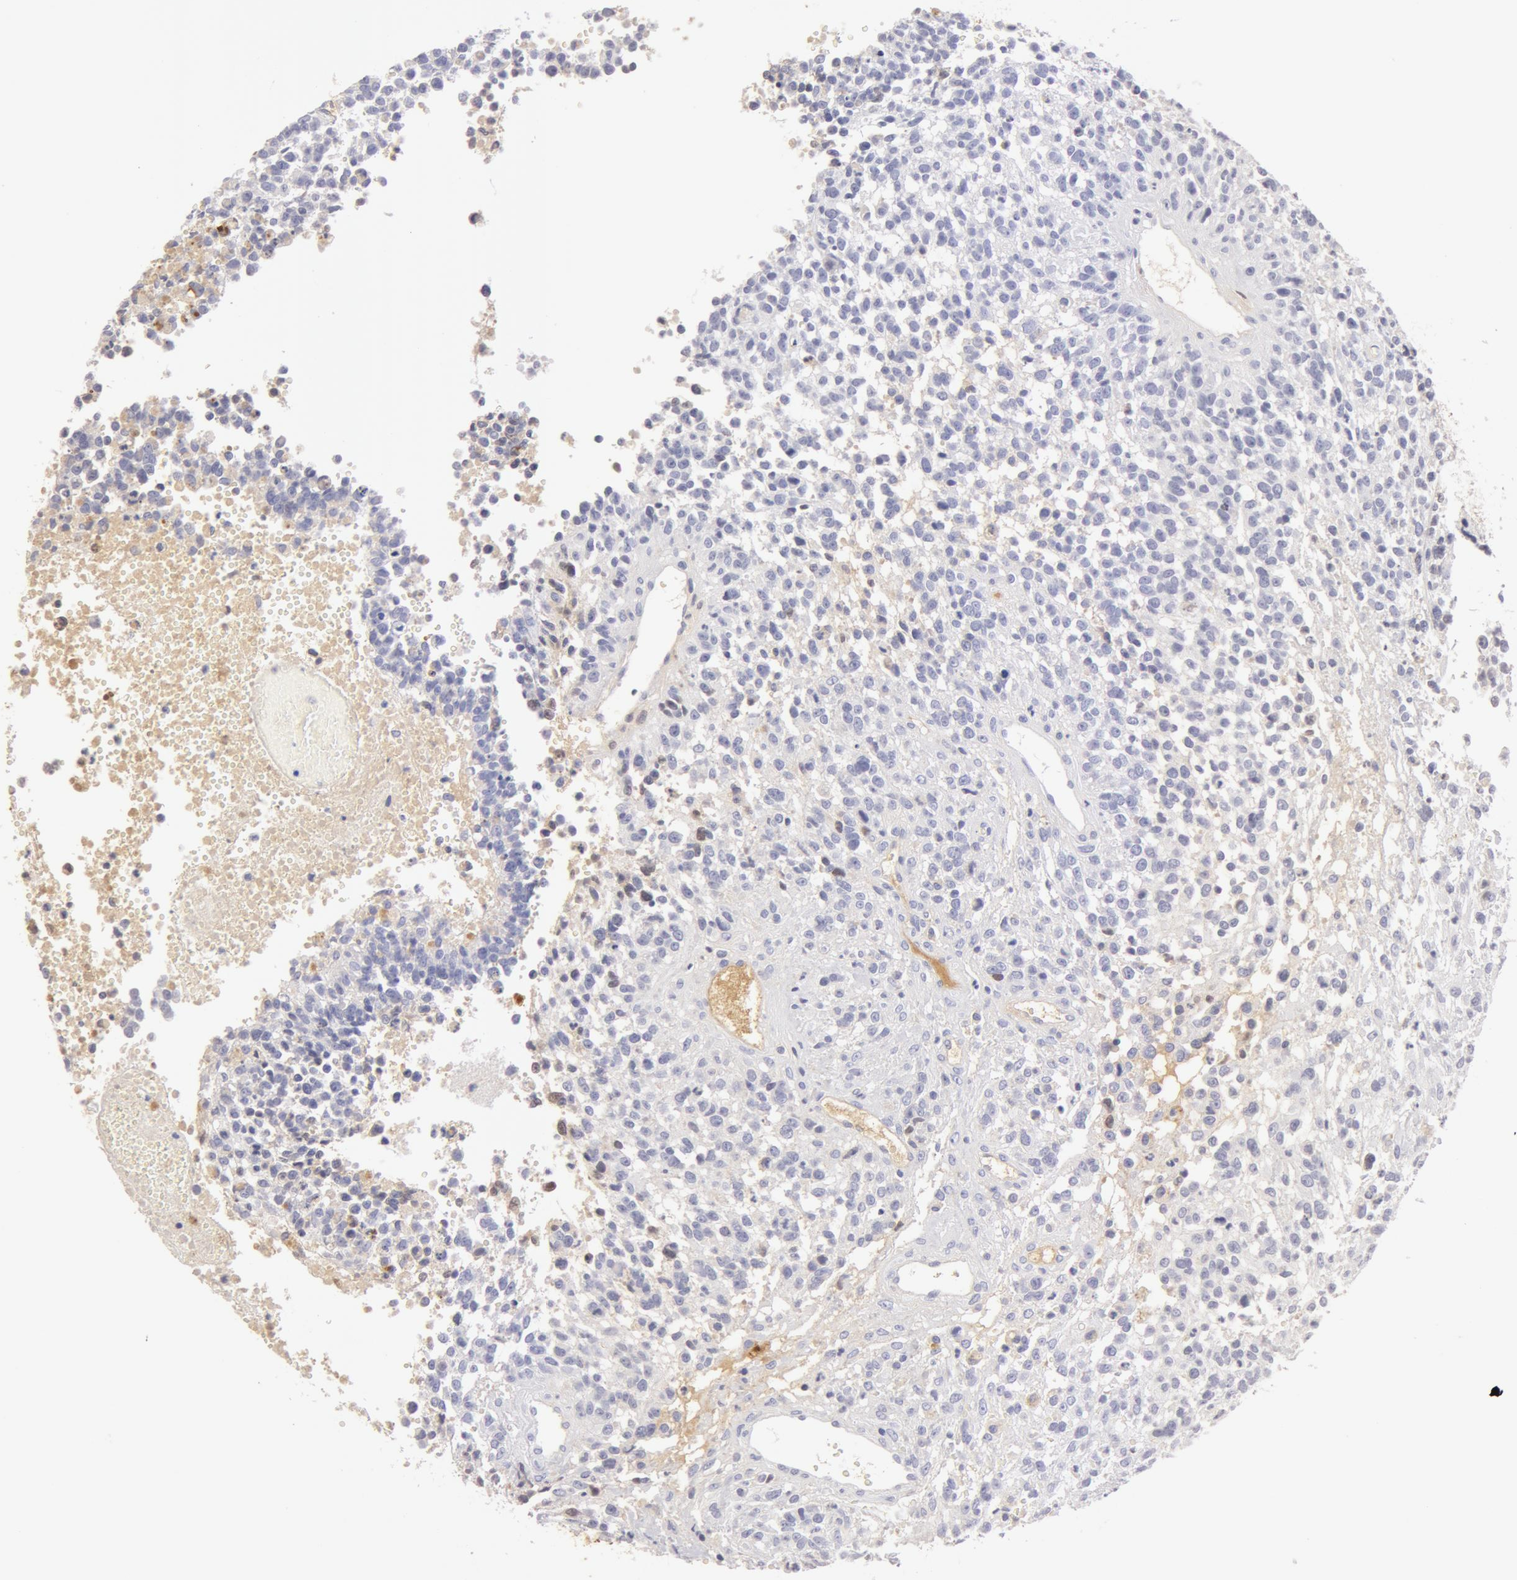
{"staining": {"intensity": "negative", "quantity": "none", "location": "none"}, "tissue": "glioma", "cell_type": "Tumor cells", "image_type": "cancer", "snomed": [{"axis": "morphology", "description": "Glioma, malignant, High grade"}, {"axis": "topography", "description": "Brain"}], "caption": "A photomicrograph of glioma stained for a protein shows no brown staining in tumor cells.", "gene": "AHSG", "patient": {"sex": "male", "age": 66}}